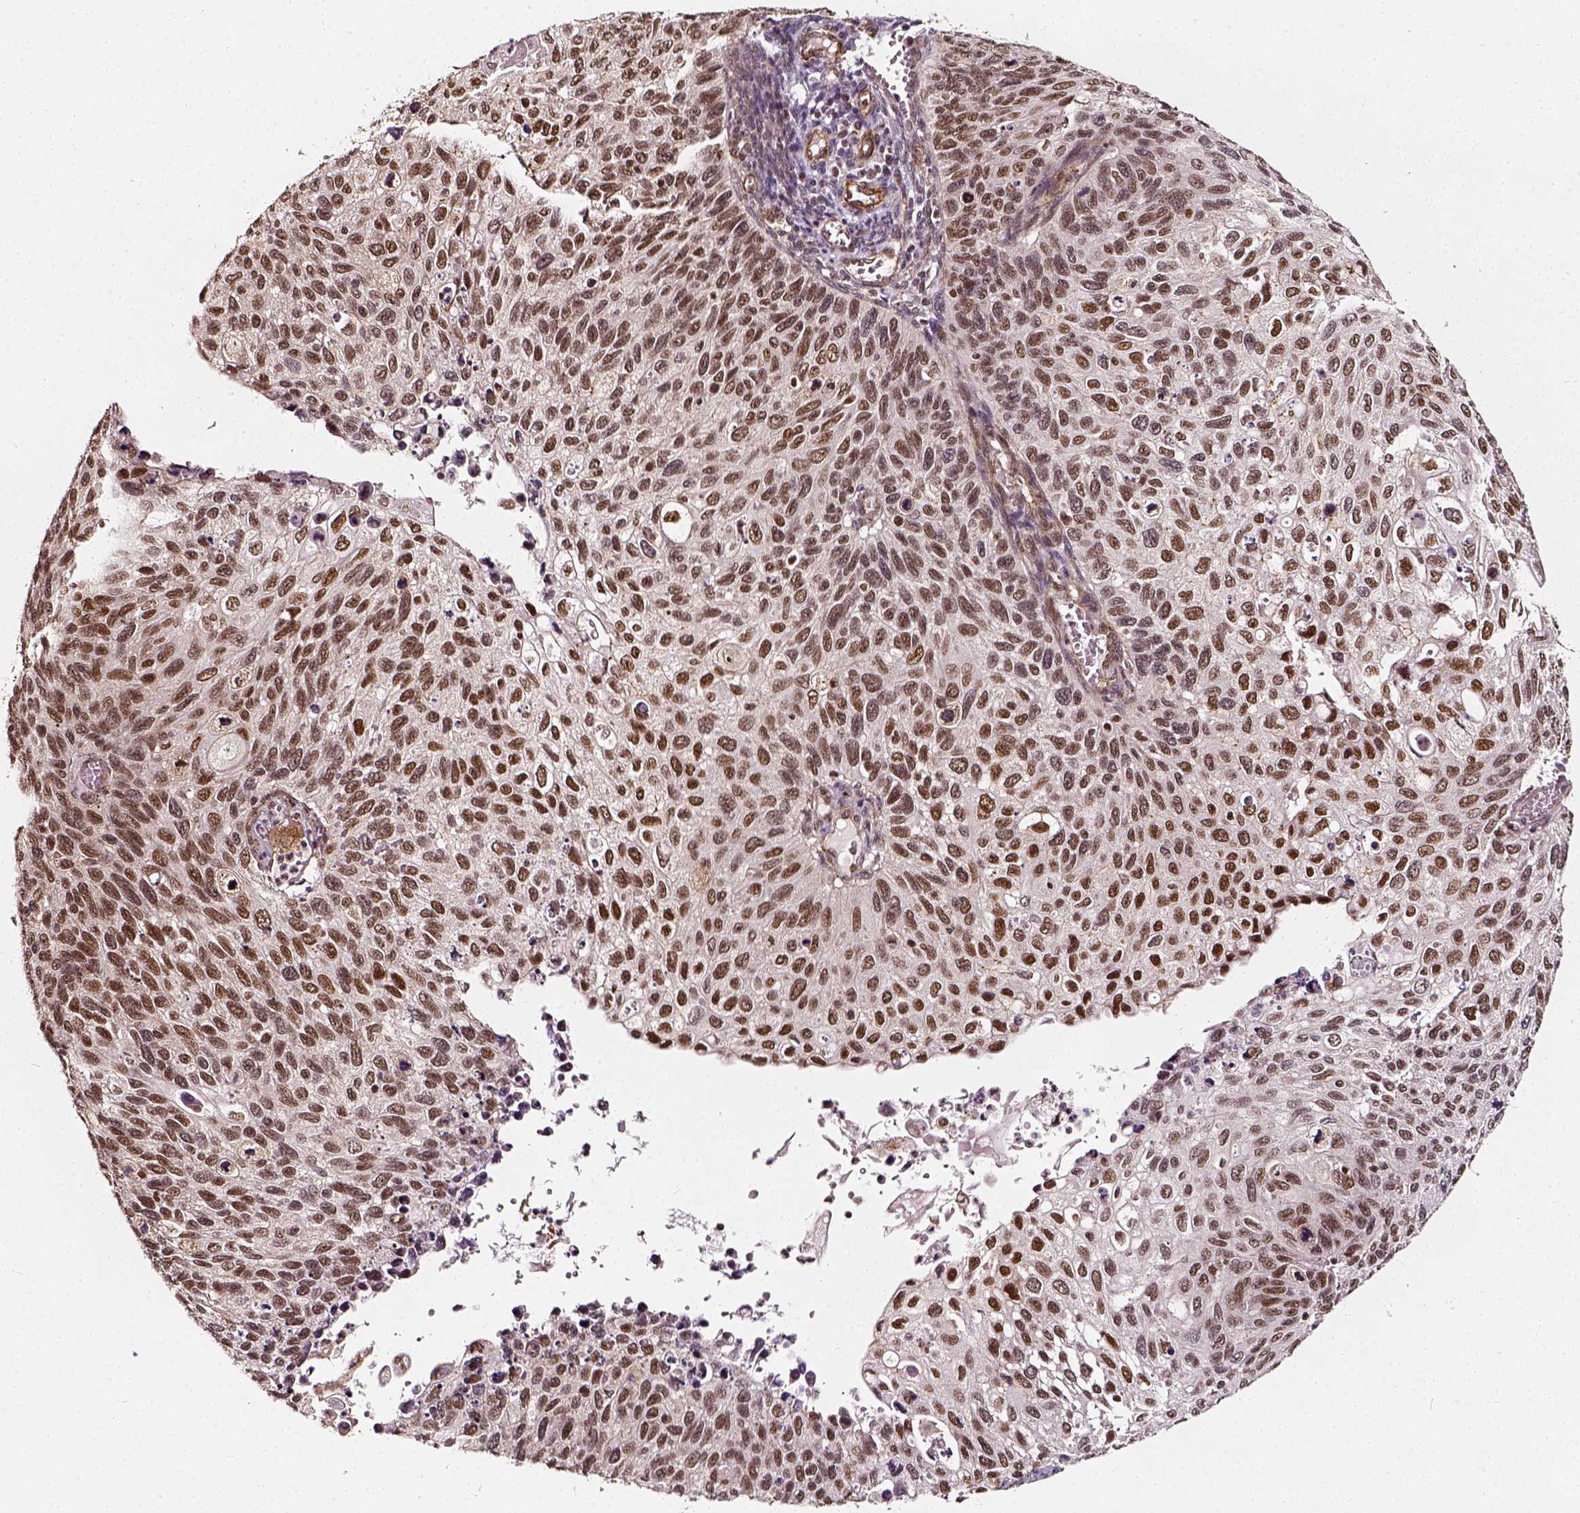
{"staining": {"intensity": "moderate", "quantity": ">75%", "location": "nuclear"}, "tissue": "cervical cancer", "cell_type": "Tumor cells", "image_type": "cancer", "snomed": [{"axis": "morphology", "description": "Squamous cell carcinoma, NOS"}, {"axis": "topography", "description": "Cervix"}], "caption": "Protein staining by immunohistochemistry demonstrates moderate nuclear staining in about >75% of tumor cells in squamous cell carcinoma (cervical).", "gene": "NACC1", "patient": {"sex": "female", "age": 70}}